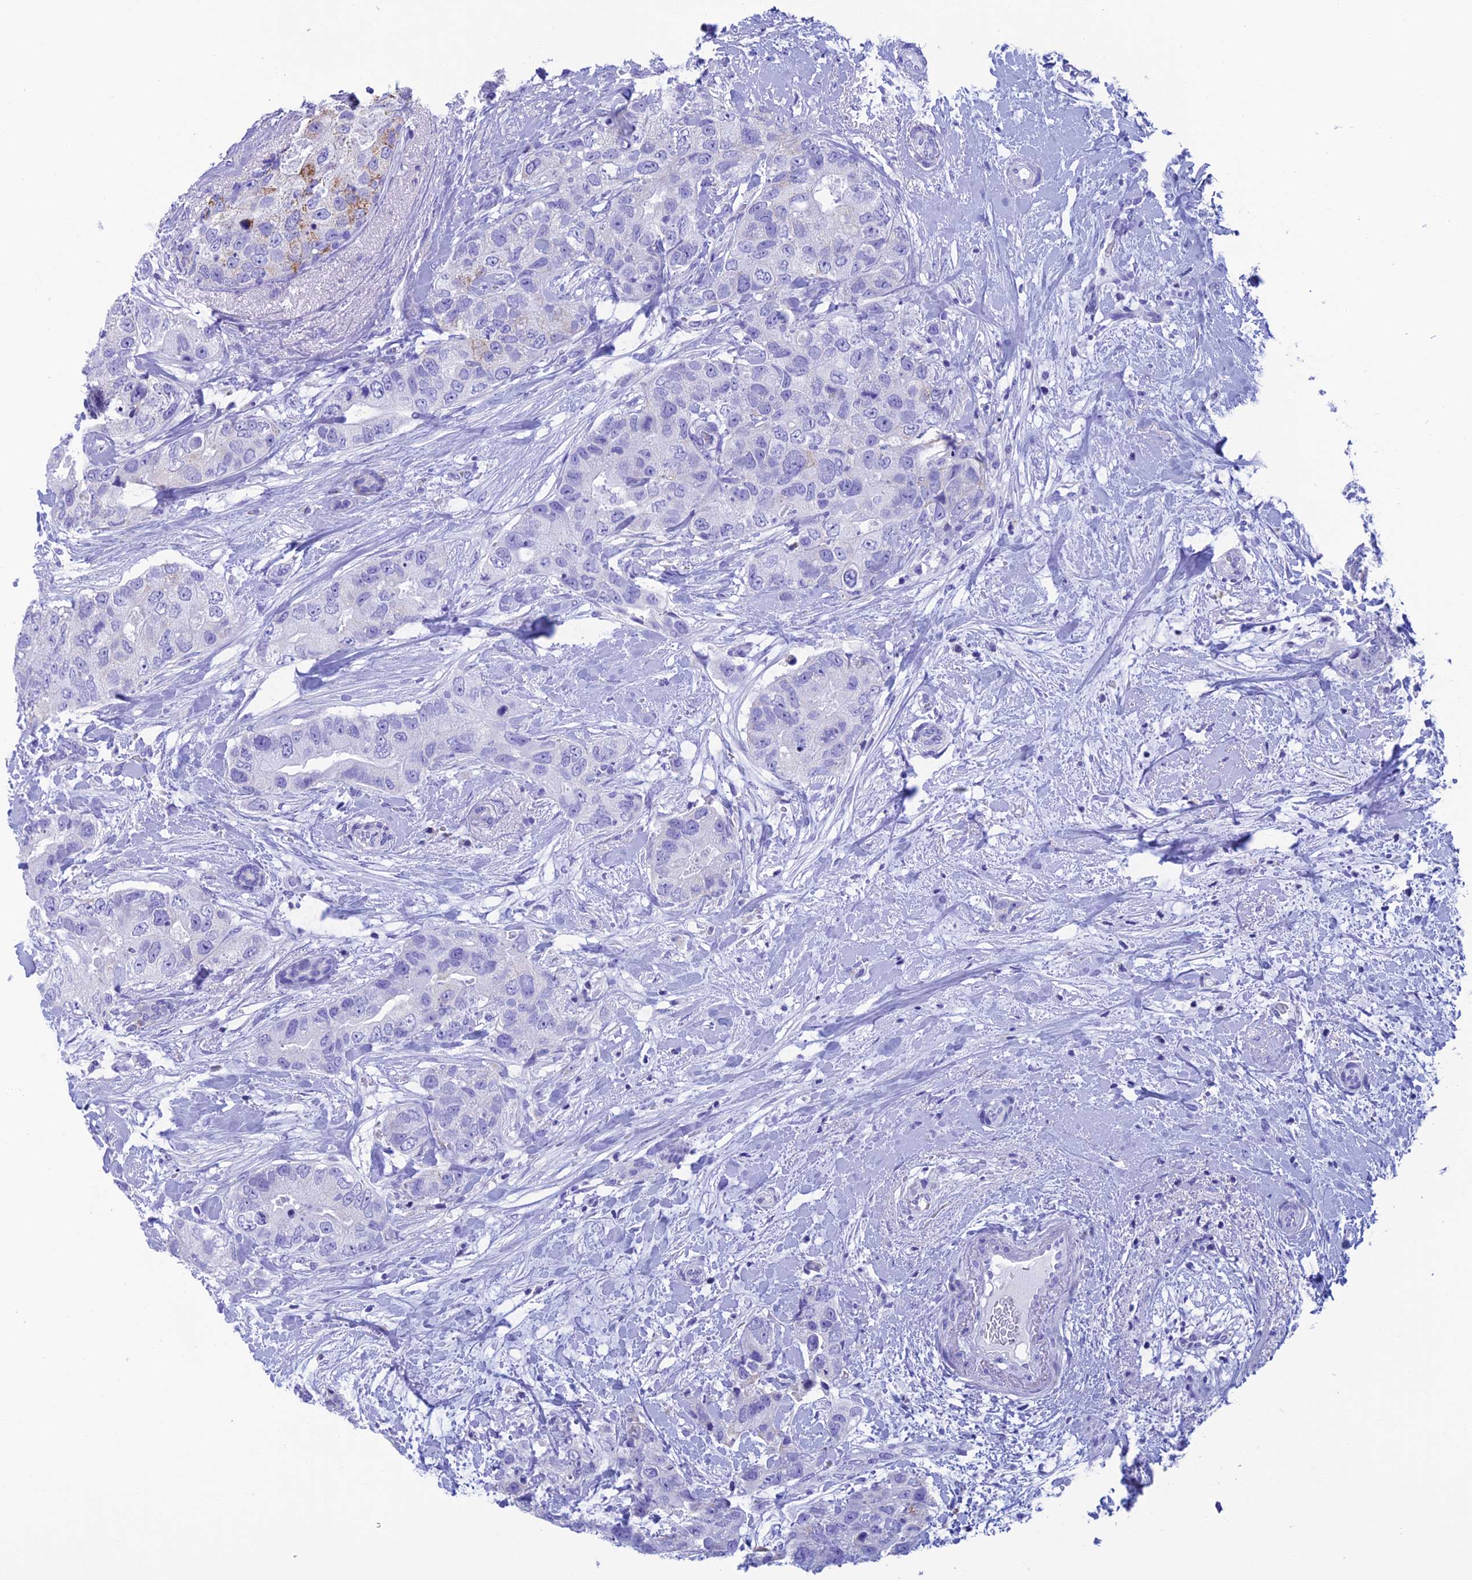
{"staining": {"intensity": "weak", "quantity": "<25%", "location": "cytoplasmic/membranous"}, "tissue": "breast cancer", "cell_type": "Tumor cells", "image_type": "cancer", "snomed": [{"axis": "morphology", "description": "Duct carcinoma"}, {"axis": "topography", "description": "Breast"}], "caption": "Immunohistochemical staining of human breast cancer demonstrates no significant positivity in tumor cells. (DAB IHC with hematoxylin counter stain).", "gene": "NXPE4", "patient": {"sex": "female", "age": 62}}